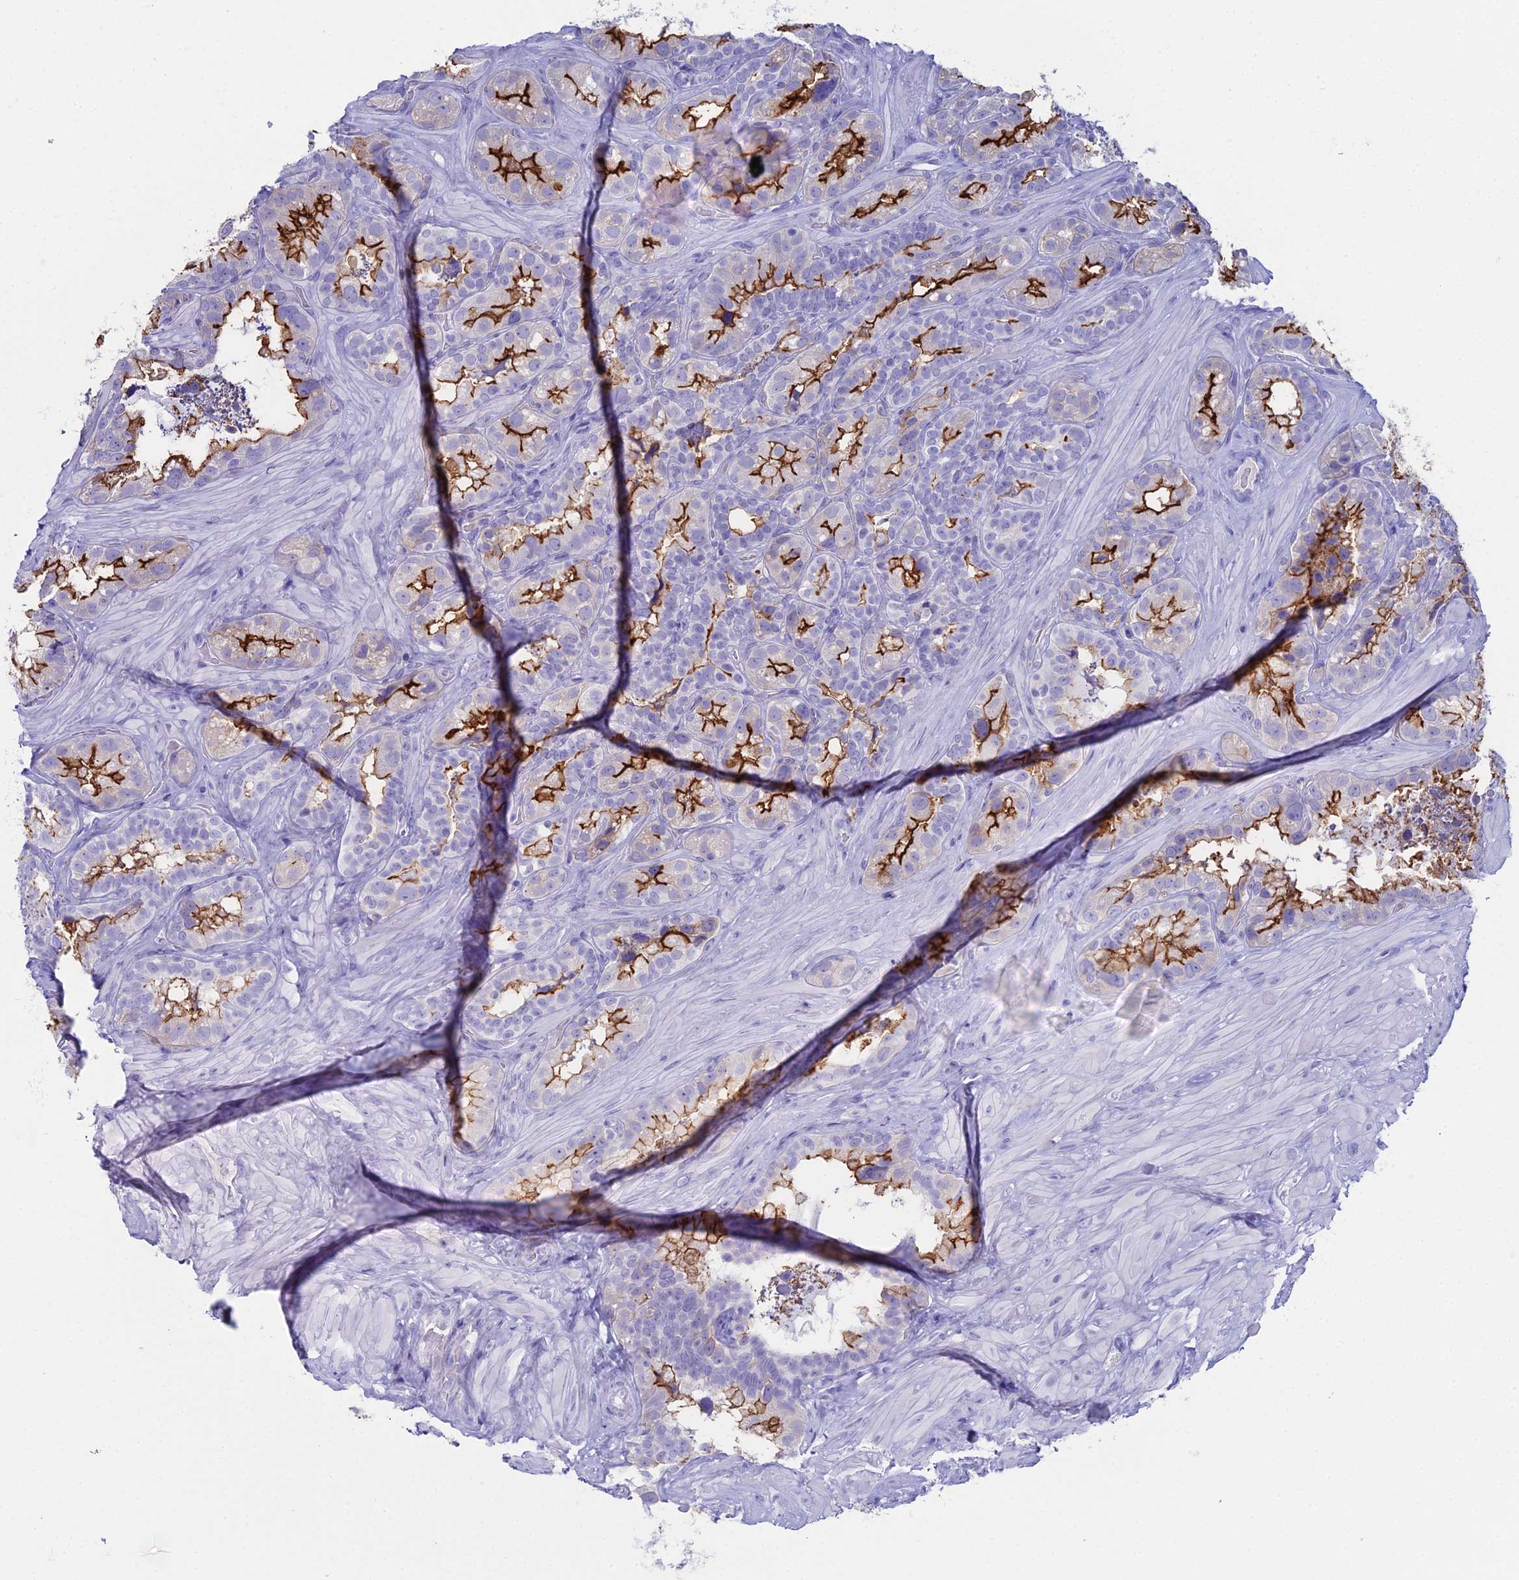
{"staining": {"intensity": "strong", "quantity": "25%-75%", "location": "cytoplasmic/membranous"}, "tissue": "seminal vesicle", "cell_type": "Glandular cells", "image_type": "normal", "snomed": [{"axis": "morphology", "description": "Normal tissue, NOS"}, {"axis": "topography", "description": "Seminal veicle"}, {"axis": "topography", "description": "Peripheral nerve tissue"}], "caption": "Protein expression analysis of unremarkable seminal vesicle shows strong cytoplasmic/membranous positivity in about 25%-75% of glandular cells.", "gene": "ACE", "patient": {"sex": "male", "age": 67}}